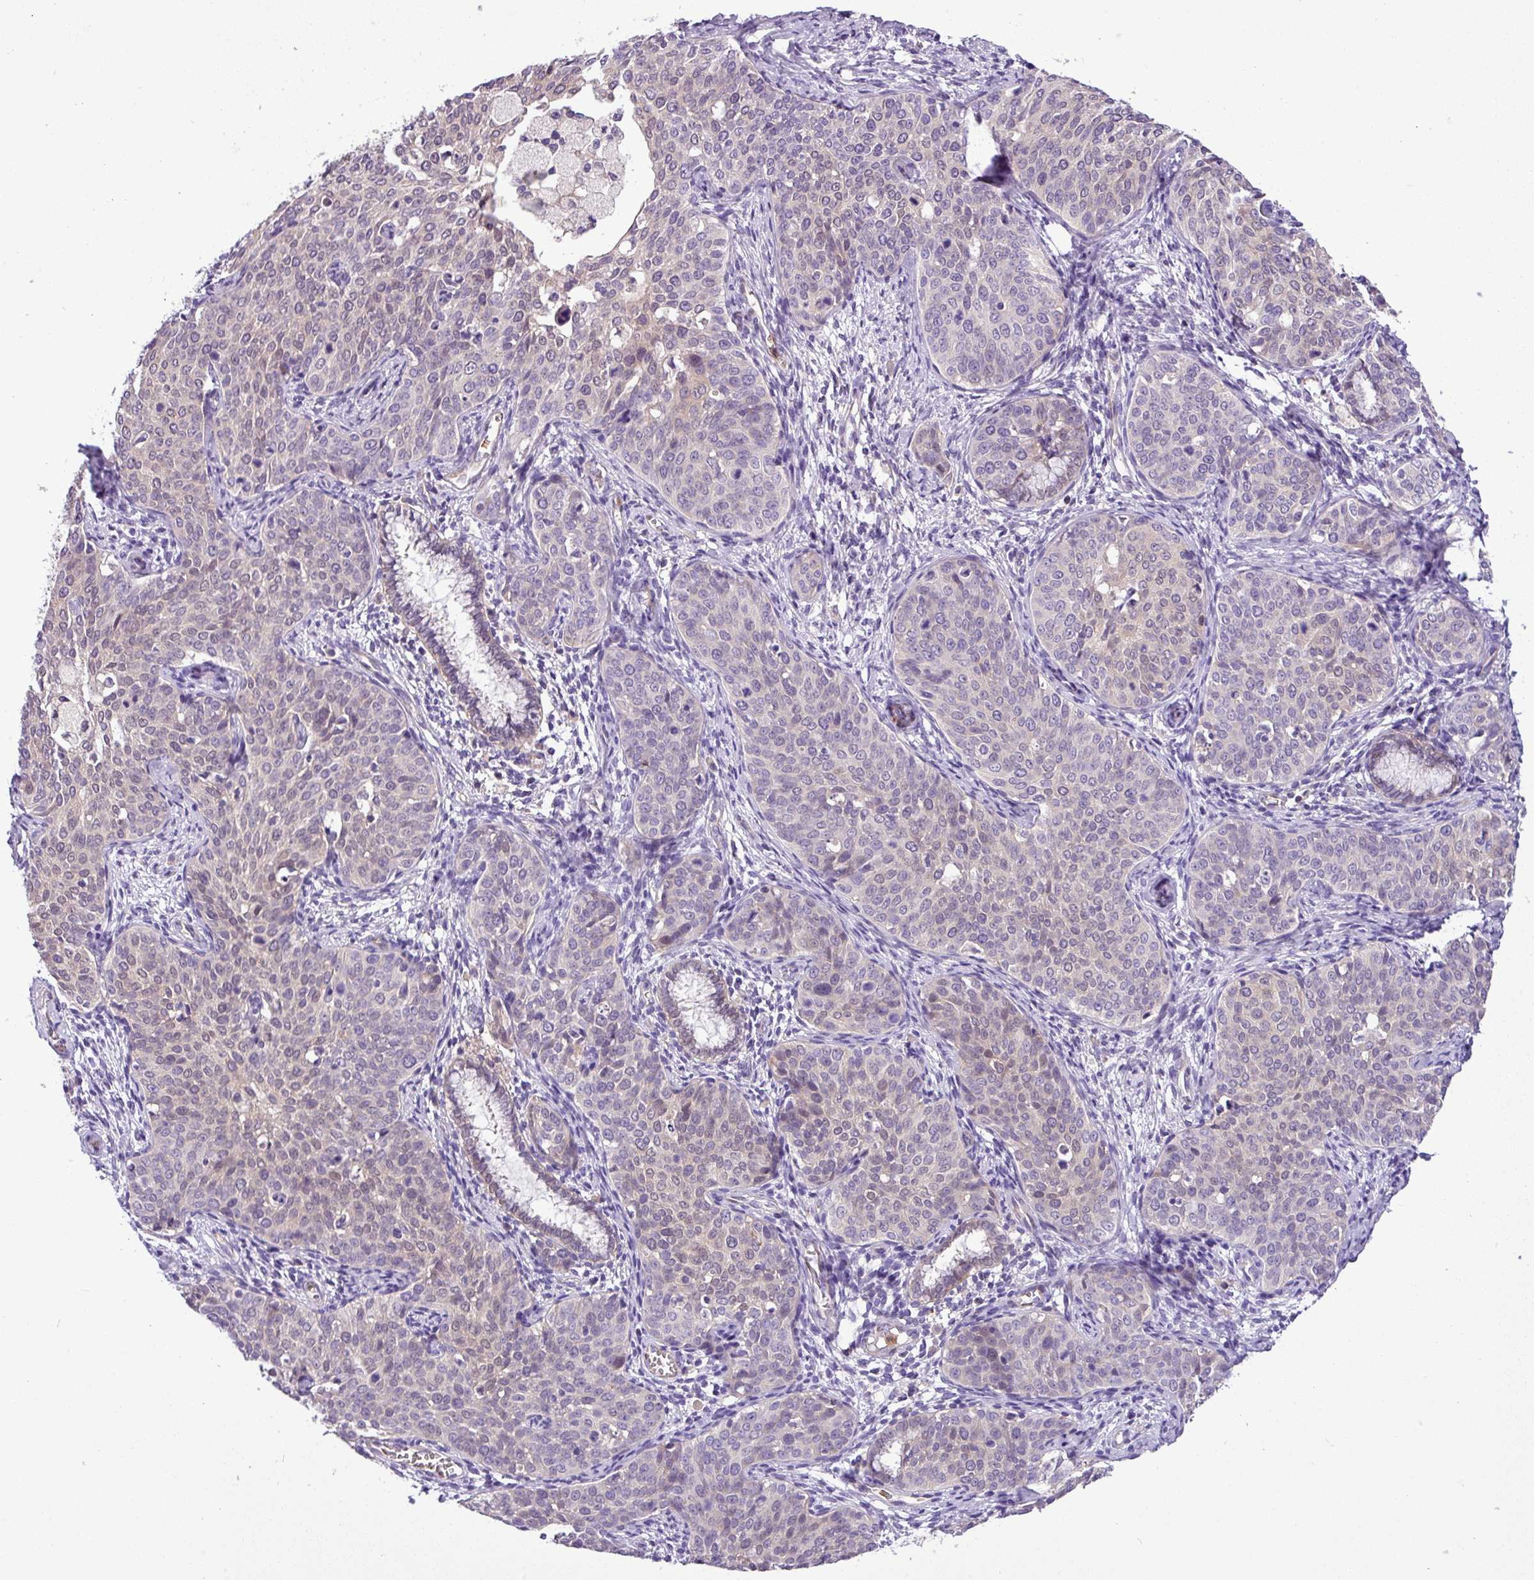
{"staining": {"intensity": "negative", "quantity": "none", "location": "none"}, "tissue": "cervical cancer", "cell_type": "Tumor cells", "image_type": "cancer", "snomed": [{"axis": "morphology", "description": "Squamous cell carcinoma, NOS"}, {"axis": "topography", "description": "Cervix"}], "caption": "Immunohistochemical staining of squamous cell carcinoma (cervical) reveals no significant expression in tumor cells.", "gene": "NBEAL2", "patient": {"sex": "female", "age": 44}}